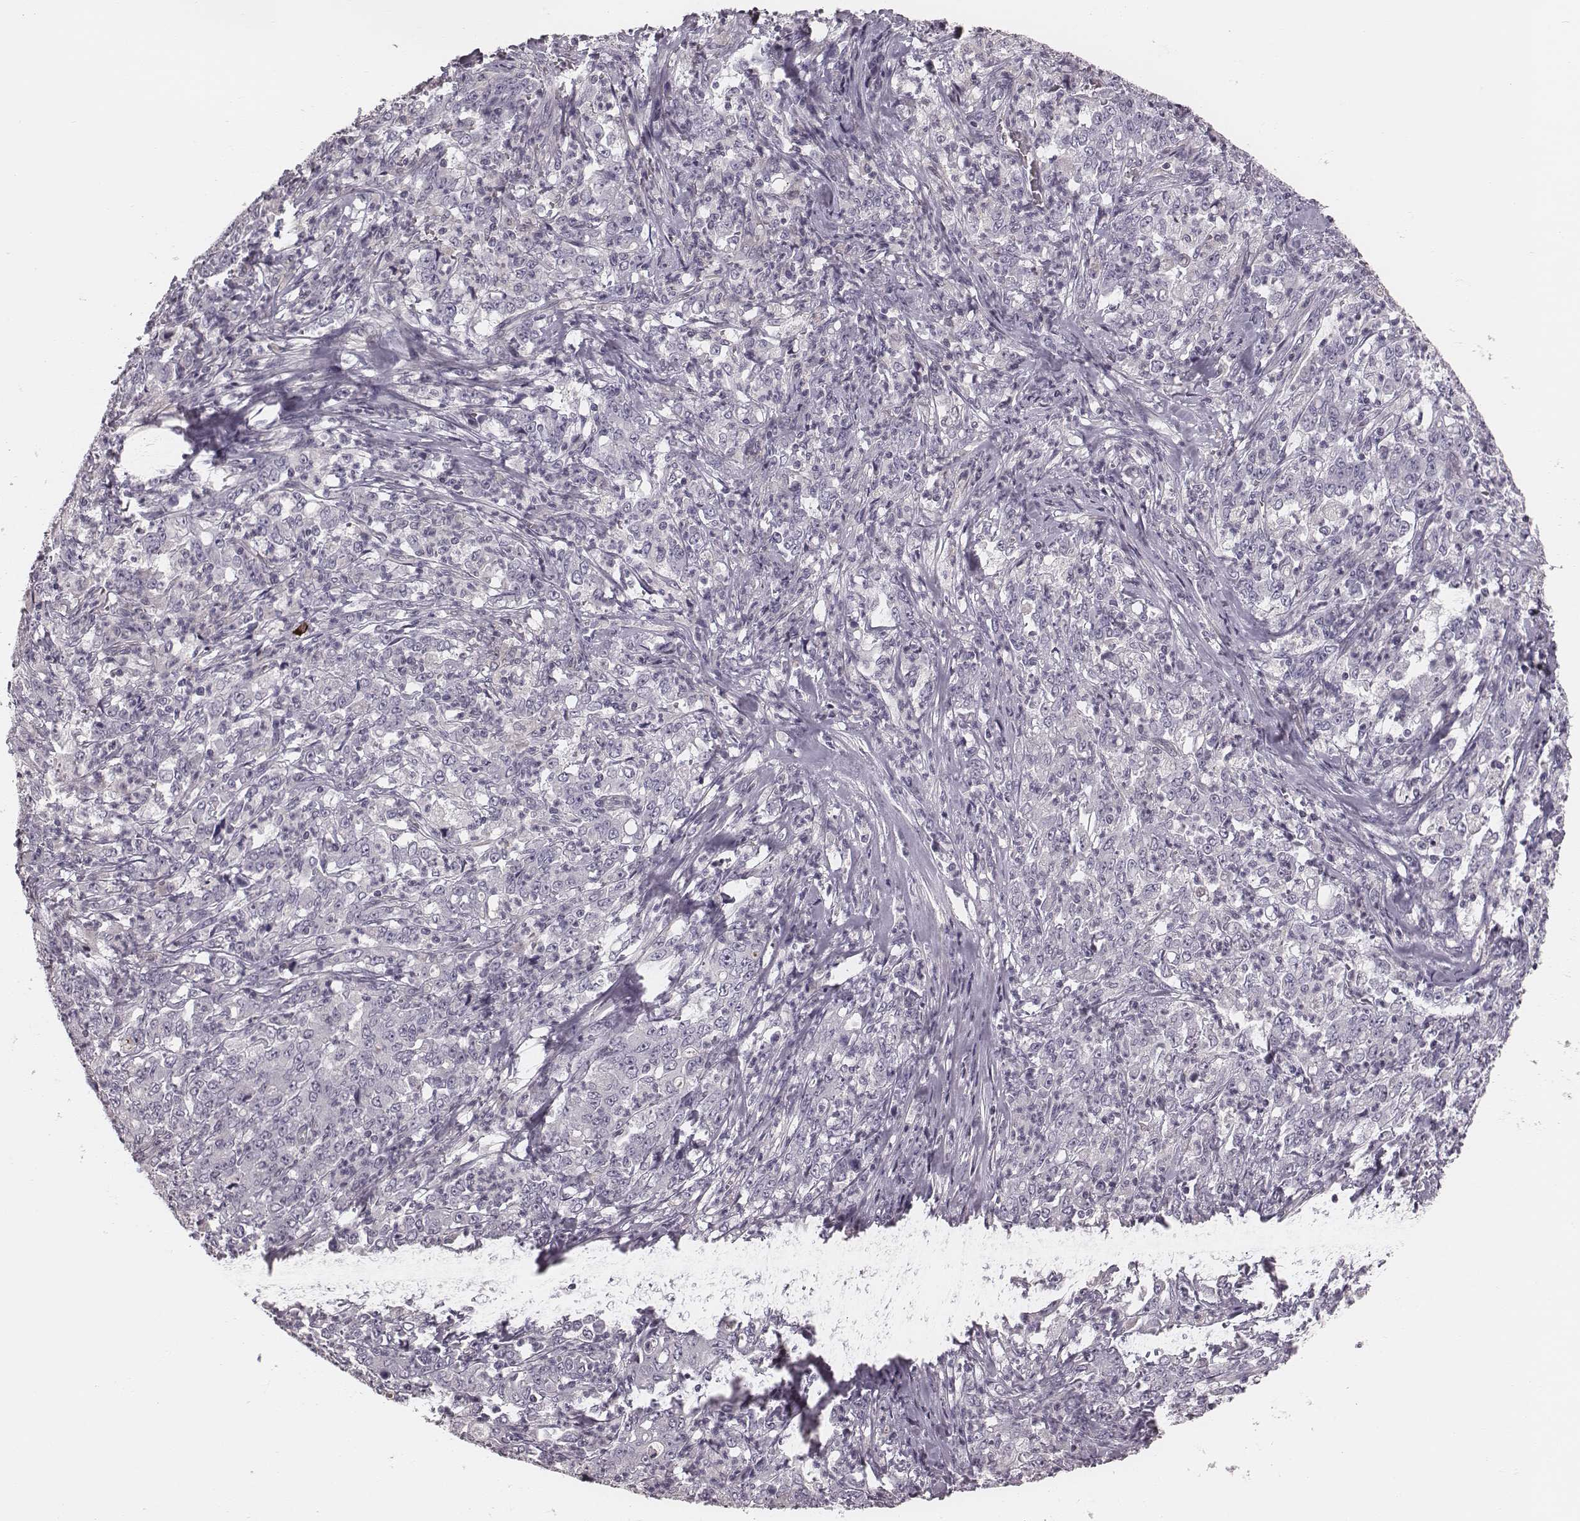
{"staining": {"intensity": "negative", "quantity": "none", "location": "none"}, "tissue": "stomach cancer", "cell_type": "Tumor cells", "image_type": "cancer", "snomed": [{"axis": "morphology", "description": "Adenocarcinoma, NOS"}, {"axis": "topography", "description": "Stomach, lower"}], "caption": "IHC of human stomach cancer (adenocarcinoma) demonstrates no expression in tumor cells. Brightfield microscopy of immunohistochemistry stained with DAB (3,3'-diaminobenzidine) (brown) and hematoxylin (blue), captured at high magnification.", "gene": "S100Z", "patient": {"sex": "female", "age": 71}}